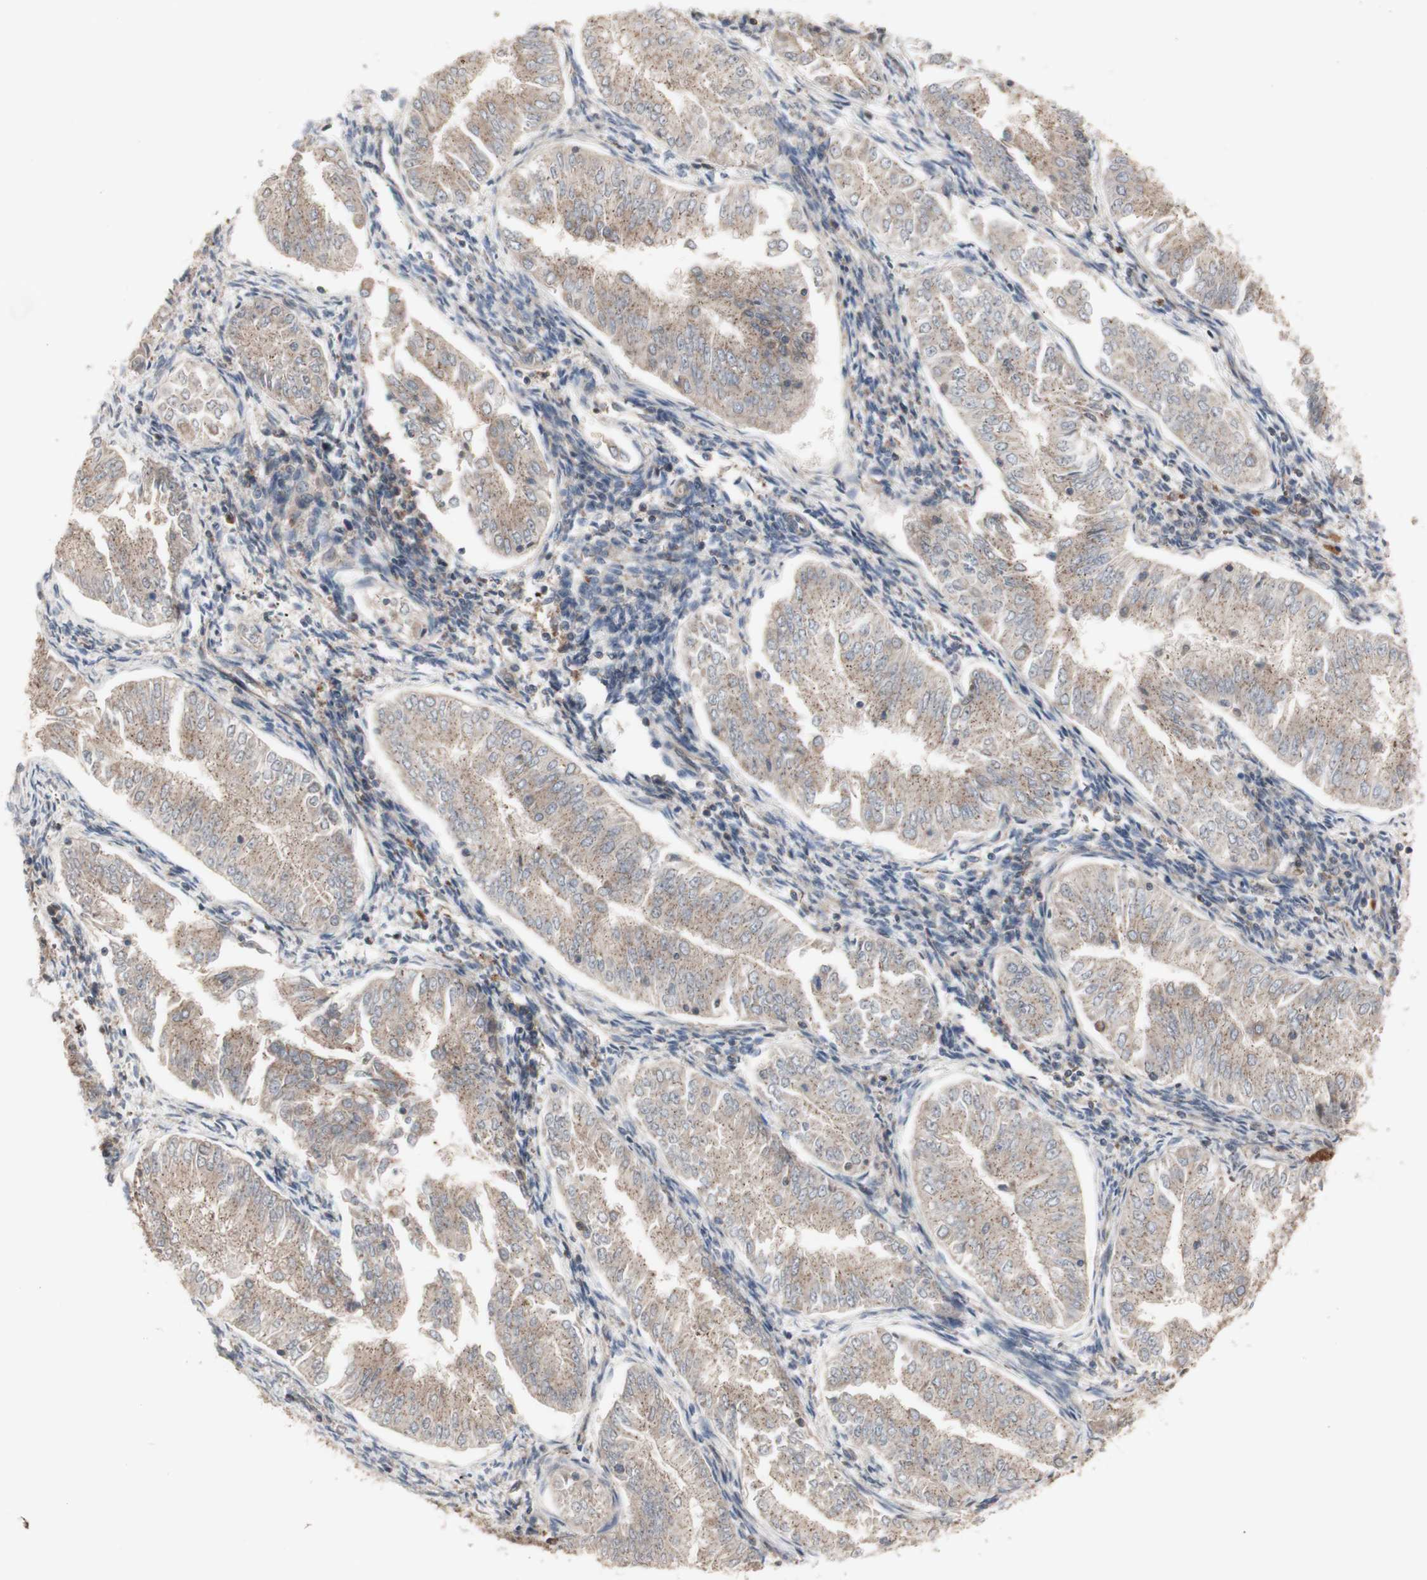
{"staining": {"intensity": "weak", "quantity": ">75%", "location": "cytoplasmic/membranous"}, "tissue": "endometrial cancer", "cell_type": "Tumor cells", "image_type": "cancer", "snomed": [{"axis": "morphology", "description": "Adenocarcinoma, NOS"}, {"axis": "topography", "description": "Endometrium"}], "caption": "Endometrial adenocarcinoma tissue displays weak cytoplasmic/membranous expression in approximately >75% of tumor cells", "gene": "COPB1", "patient": {"sex": "female", "age": 53}}